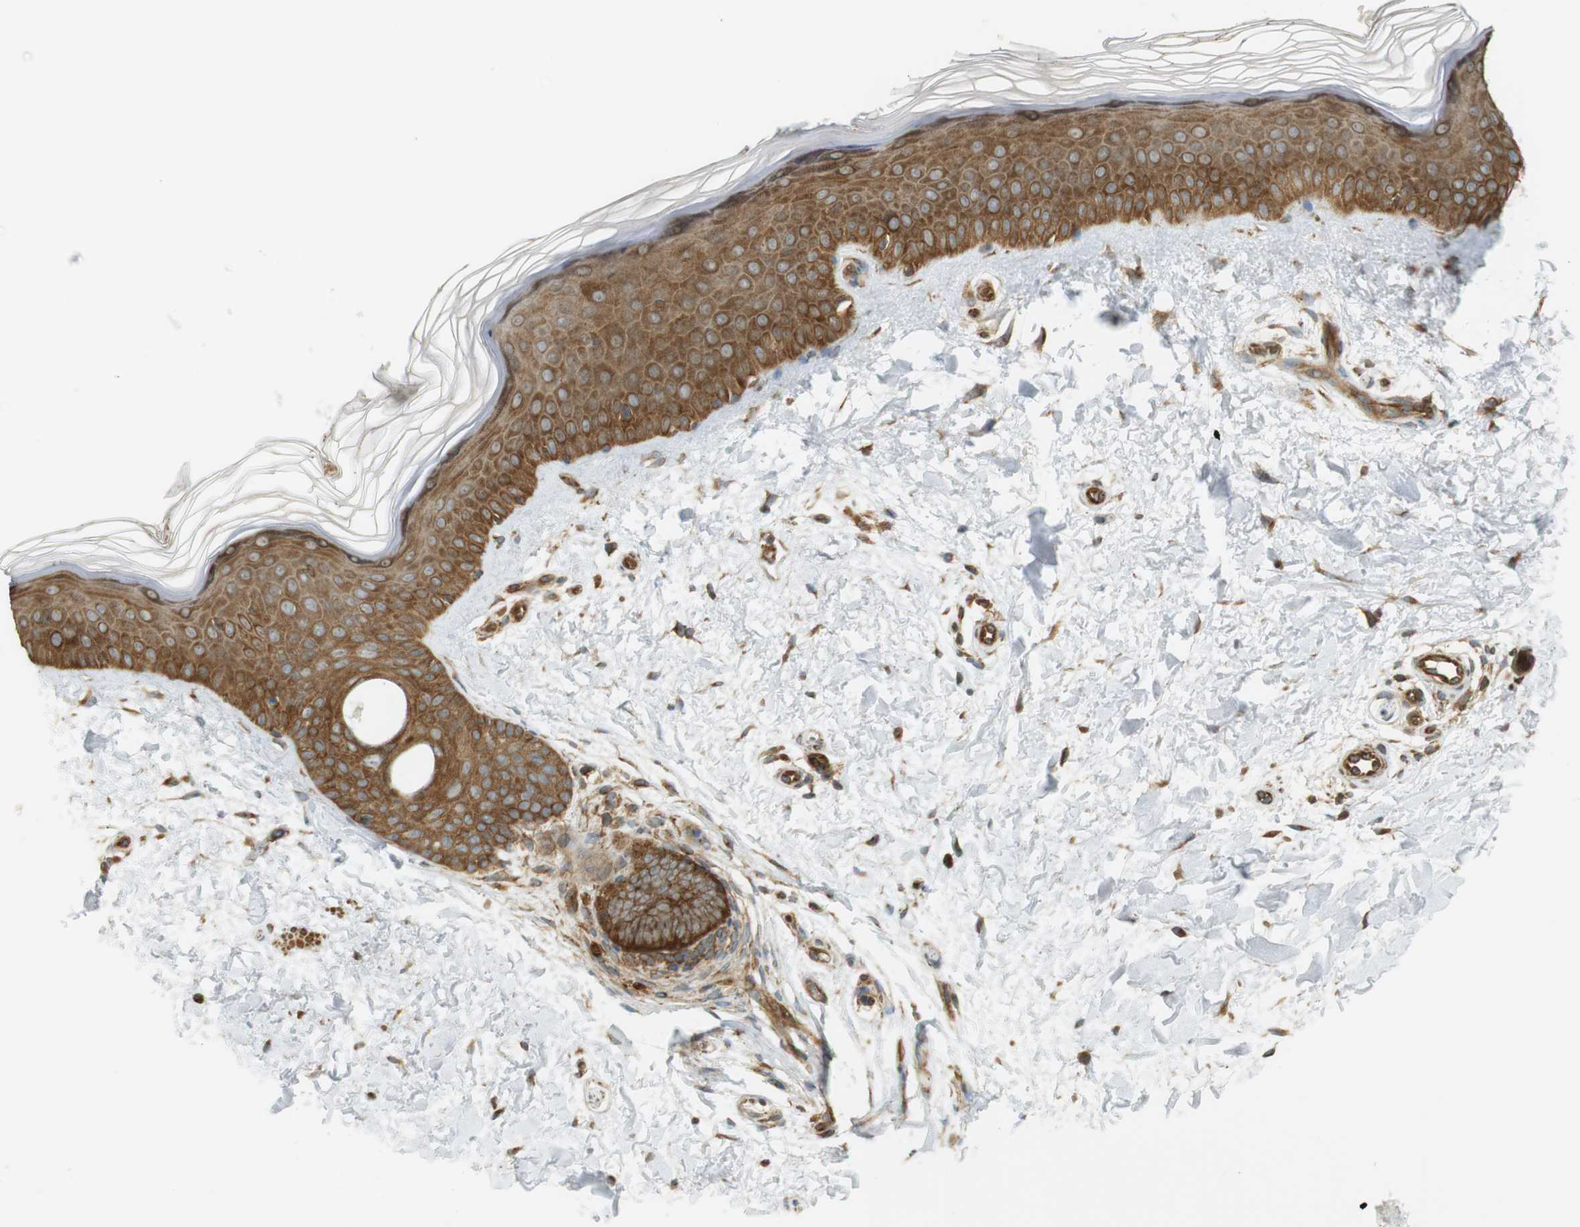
{"staining": {"intensity": "moderate", "quantity": ">75%", "location": "cytoplasmic/membranous"}, "tissue": "skin", "cell_type": "Fibroblasts", "image_type": "normal", "snomed": [{"axis": "morphology", "description": "Normal tissue, NOS"}, {"axis": "topography", "description": "Skin"}], "caption": "This is a micrograph of IHC staining of benign skin, which shows moderate positivity in the cytoplasmic/membranous of fibroblasts.", "gene": "PA2G4", "patient": {"sex": "female", "age": 19}}